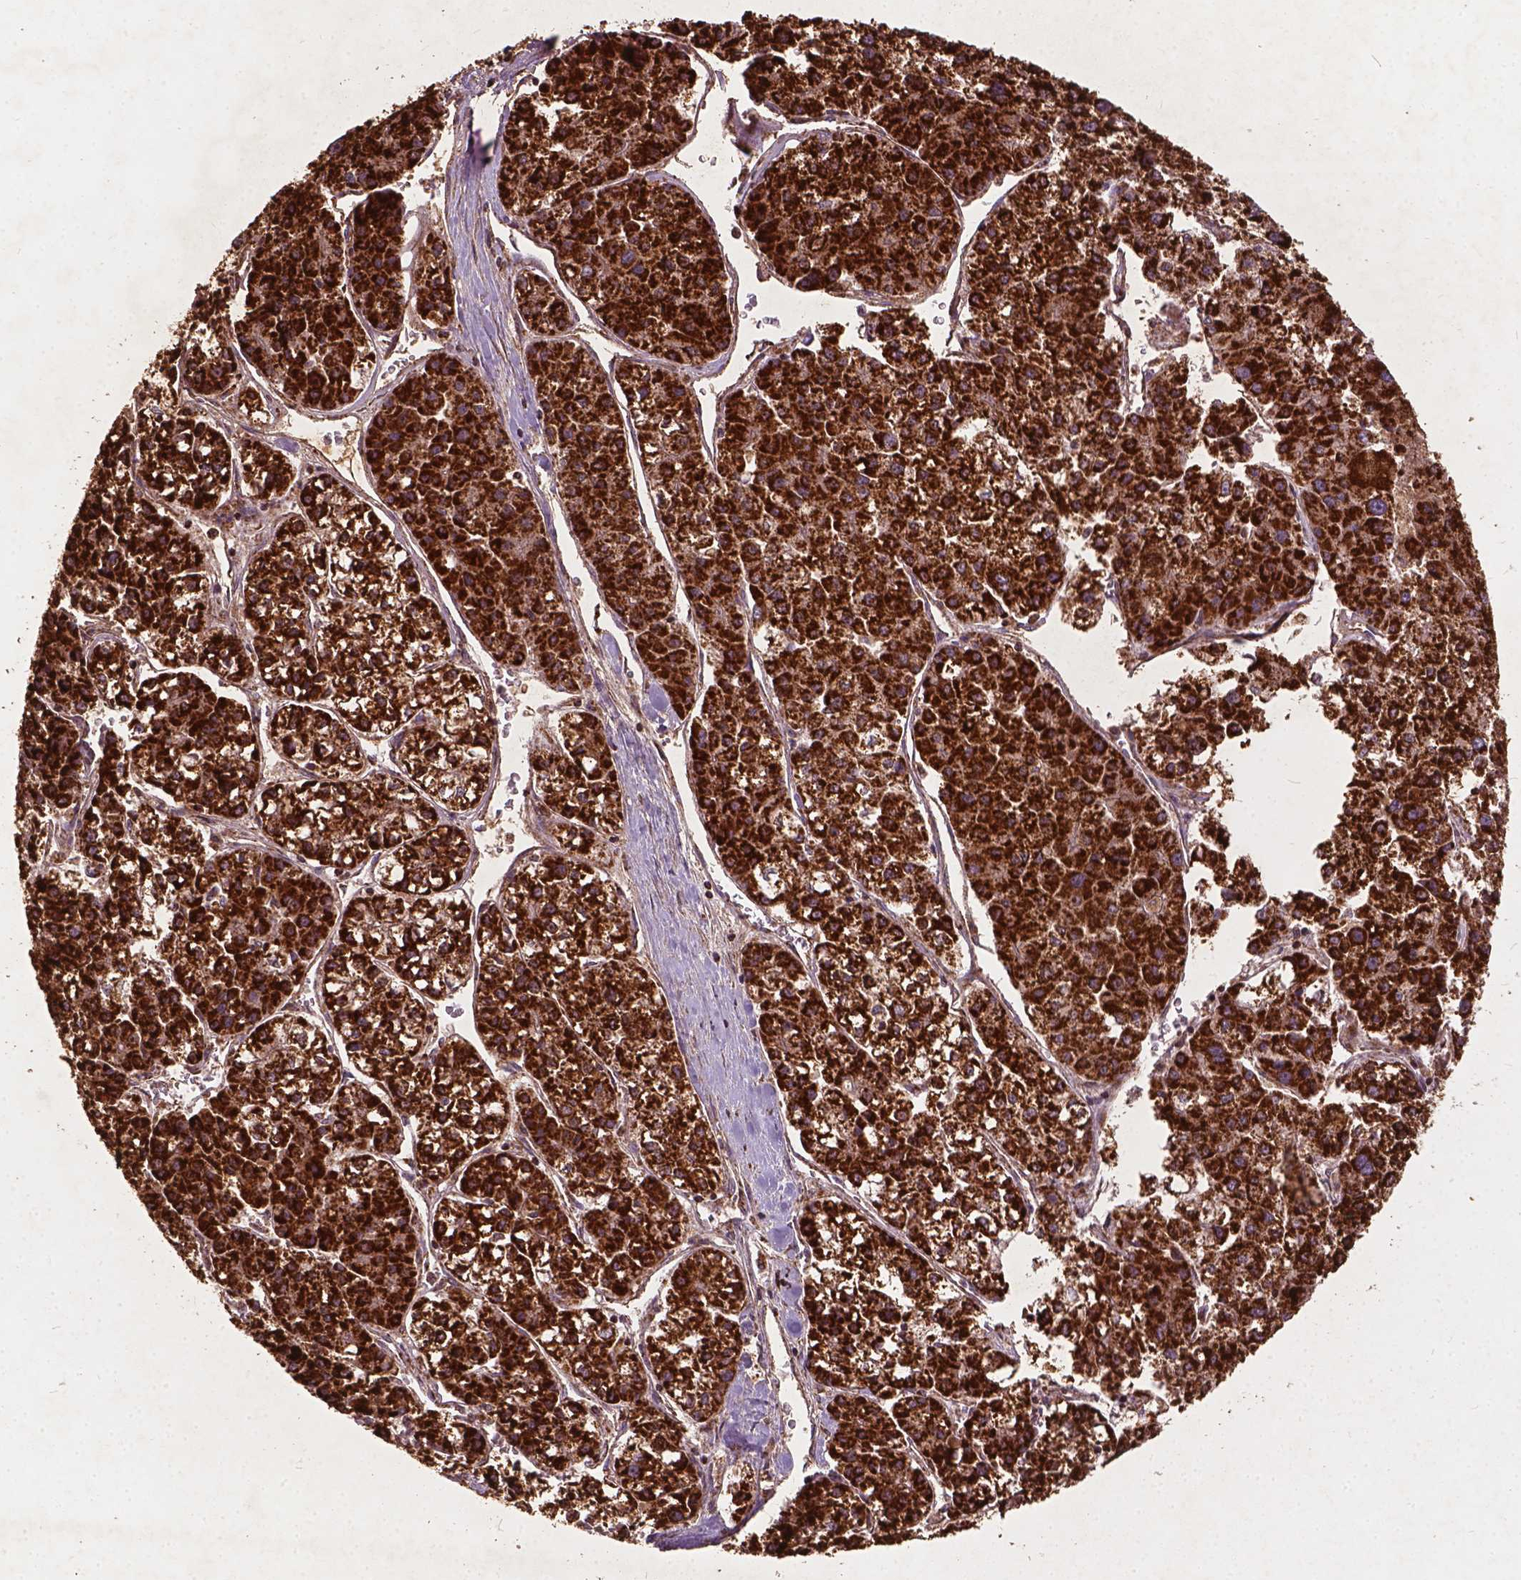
{"staining": {"intensity": "strong", "quantity": ">75%", "location": "cytoplasmic/membranous"}, "tissue": "liver cancer", "cell_type": "Tumor cells", "image_type": "cancer", "snomed": [{"axis": "morphology", "description": "Carcinoma, Hepatocellular, NOS"}, {"axis": "topography", "description": "Liver"}], "caption": "The photomicrograph shows immunohistochemical staining of hepatocellular carcinoma (liver). There is strong cytoplasmic/membranous staining is present in approximately >75% of tumor cells. Using DAB (brown) and hematoxylin (blue) stains, captured at high magnification using brightfield microscopy.", "gene": "UBXN2A", "patient": {"sex": "male", "age": 73}}